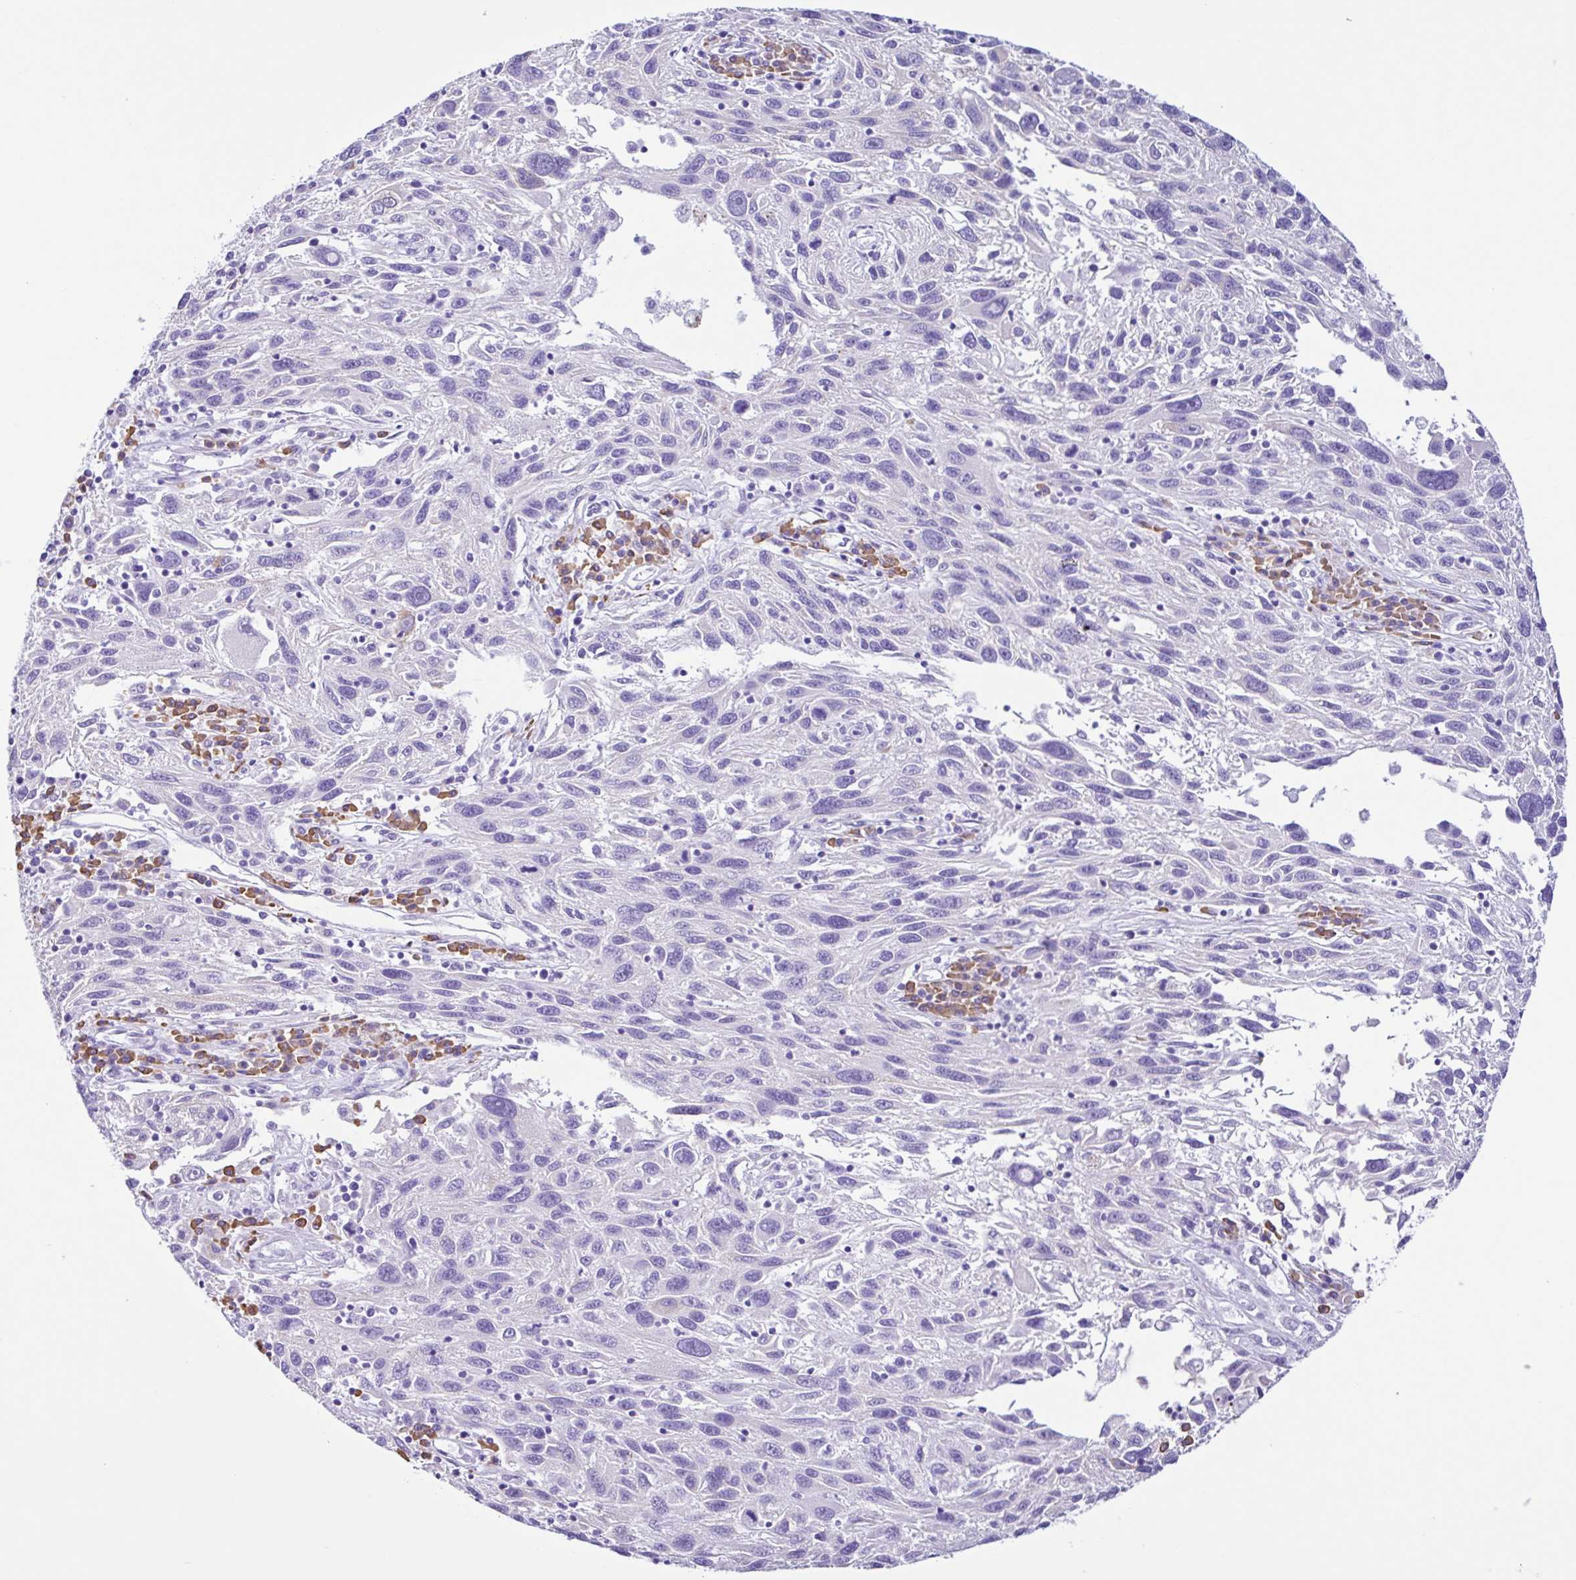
{"staining": {"intensity": "negative", "quantity": "none", "location": "none"}, "tissue": "melanoma", "cell_type": "Tumor cells", "image_type": "cancer", "snomed": [{"axis": "morphology", "description": "Malignant melanoma, NOS"}, {"axis": "topography", "description": "Skin"}], "caption": "Tumor cells show no significant positivity in melanoma. (DAB (3,3'-diaminobenzidine) immunohistochemistry (IHC) visualized using brightfield microscopy, high magnification).", "gene": "PIGF", "patient": {"sex": "male", "age": 53}}